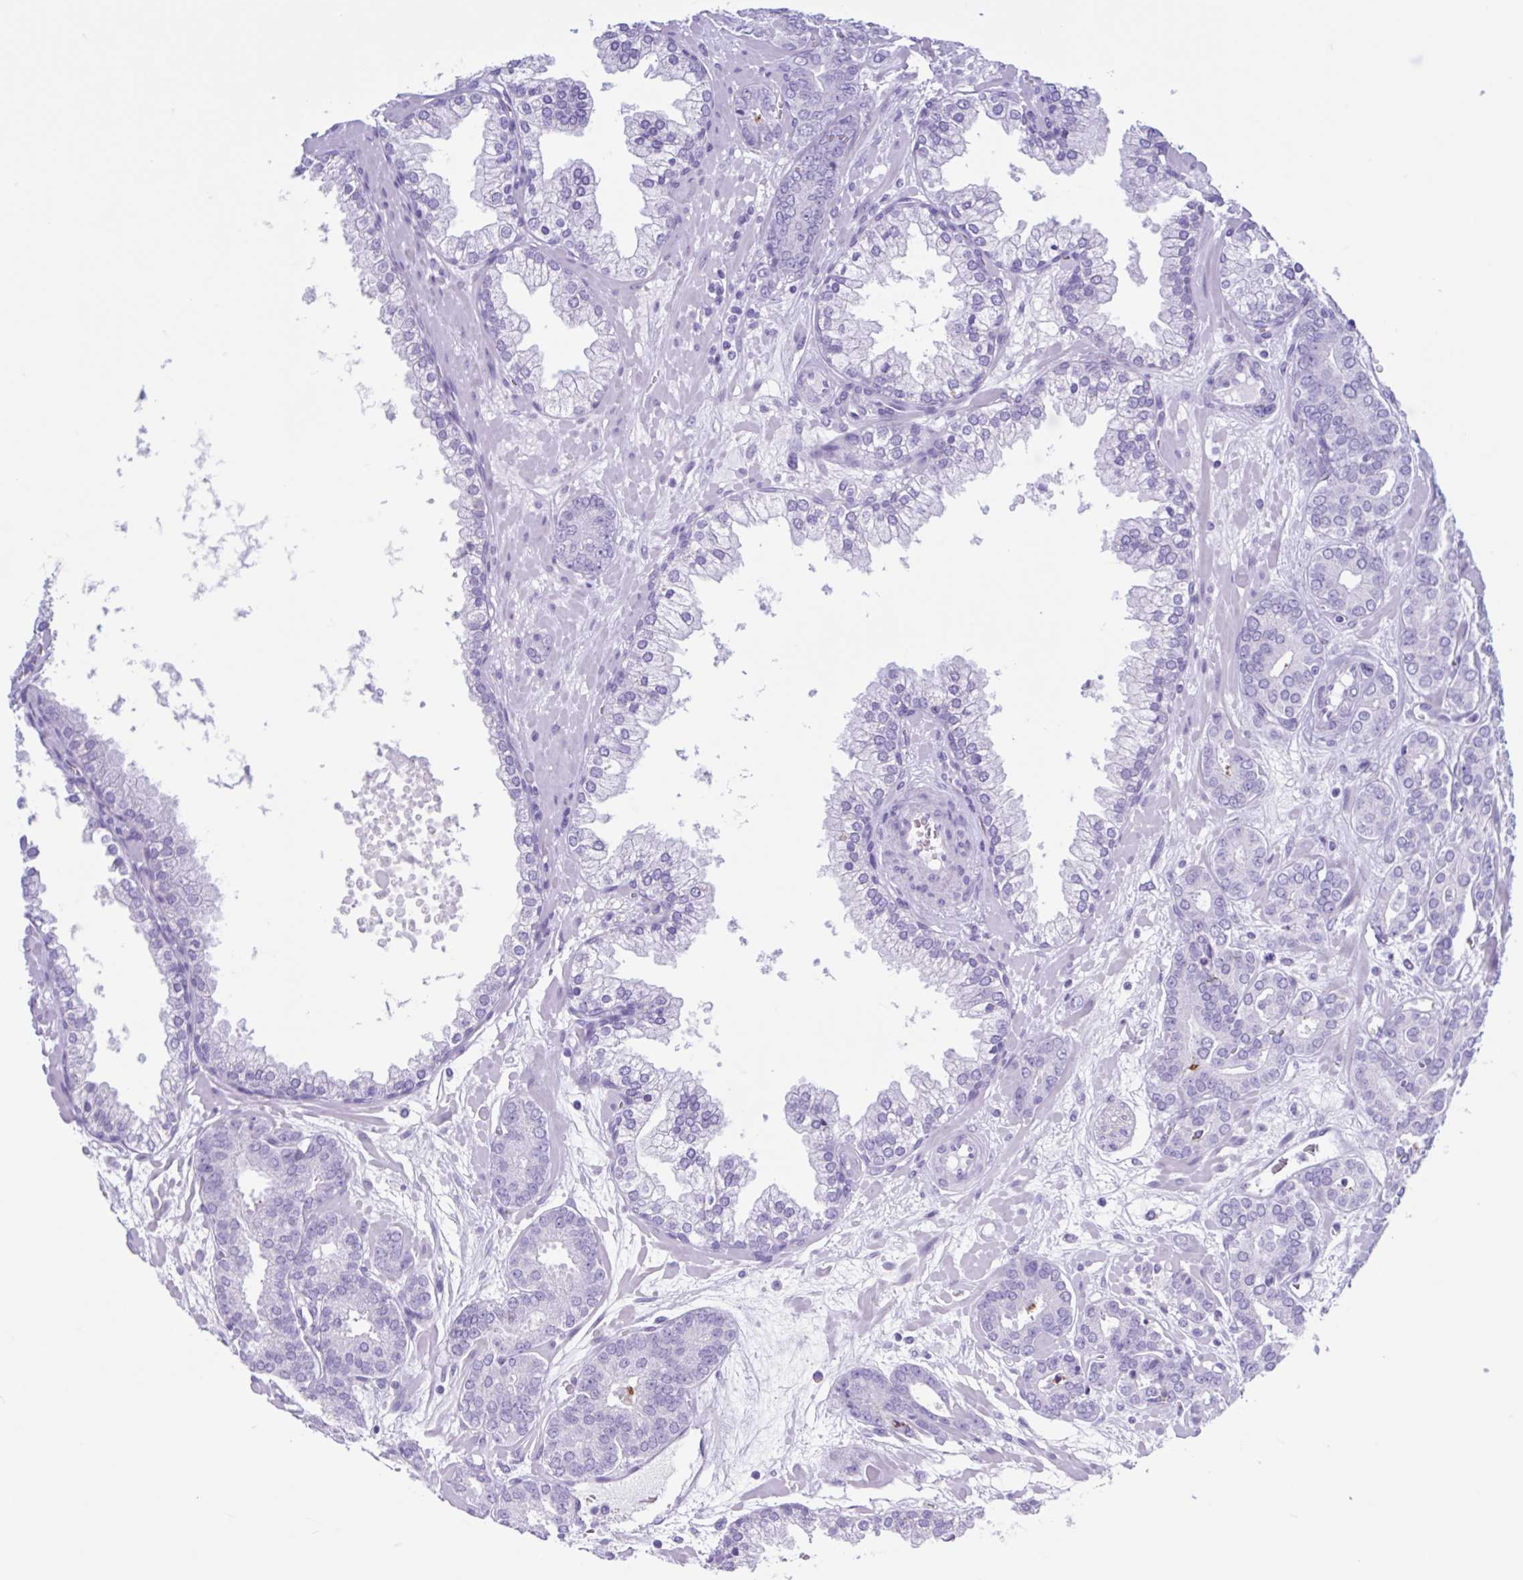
{"staining": {"intensity": "negative", "quantity": "none", "location": "none"}, "tissue": "prostate cancer", "cell_type": "Tumor cells", "image_type": "cancer", "snomed": [{"axis": "morphology", "description": "Adenocarcinoma, High grade"}, {"axis": "topography", "description": "Prostate"}], "caption": "Tumor cells show no significant staining in high-grade adenocarcinoma (prostate). (DAB (3,3'-diaminobenzidine) IHC, high magnification).", "gene": "OR4N4", "patient": {"sex": "male", "age": 66}}